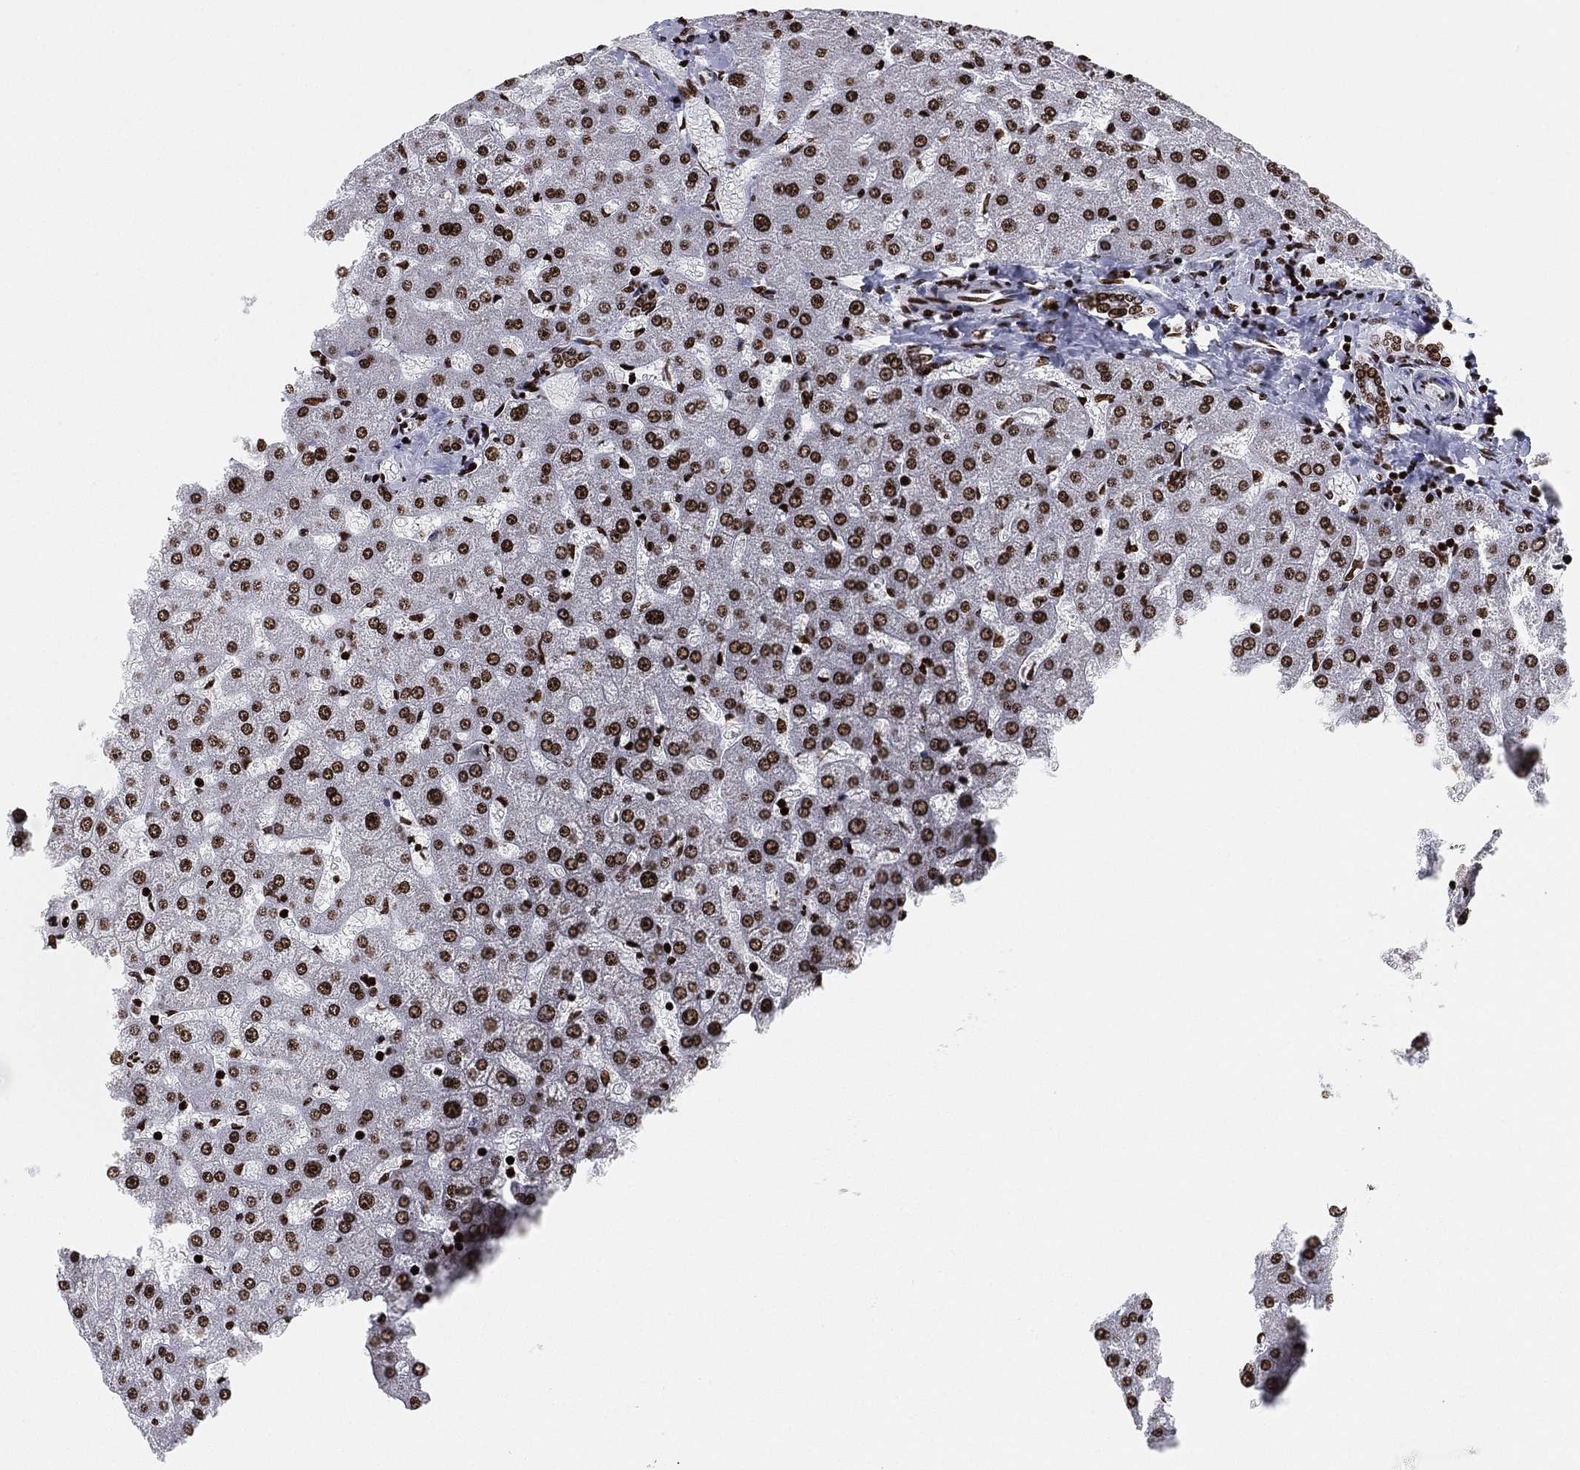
{"staining": {"intensity": "moderate", "quantity": ">75%", "location": "nuclear"}, "tissue": "liver", "cell_type": "Cholangiocytes", "image_type": "normal", "snomed": [{"axis": "morphology", "description": "Normal tissue, NOS"}, {"axis": "topography", "description": "Liver"}], "caption": "Normal liver was stained to show a protein in brown. There is medium levels of moderate nuclear positivity in approximately >75% of cholangiocytes. (DAB (3,3'-diaminobenzidine) IHC, brown staining for protein, blue staining for nuclei).", "gene": "MFSD14A", "patient": {"sex": "female", "age": 50}}